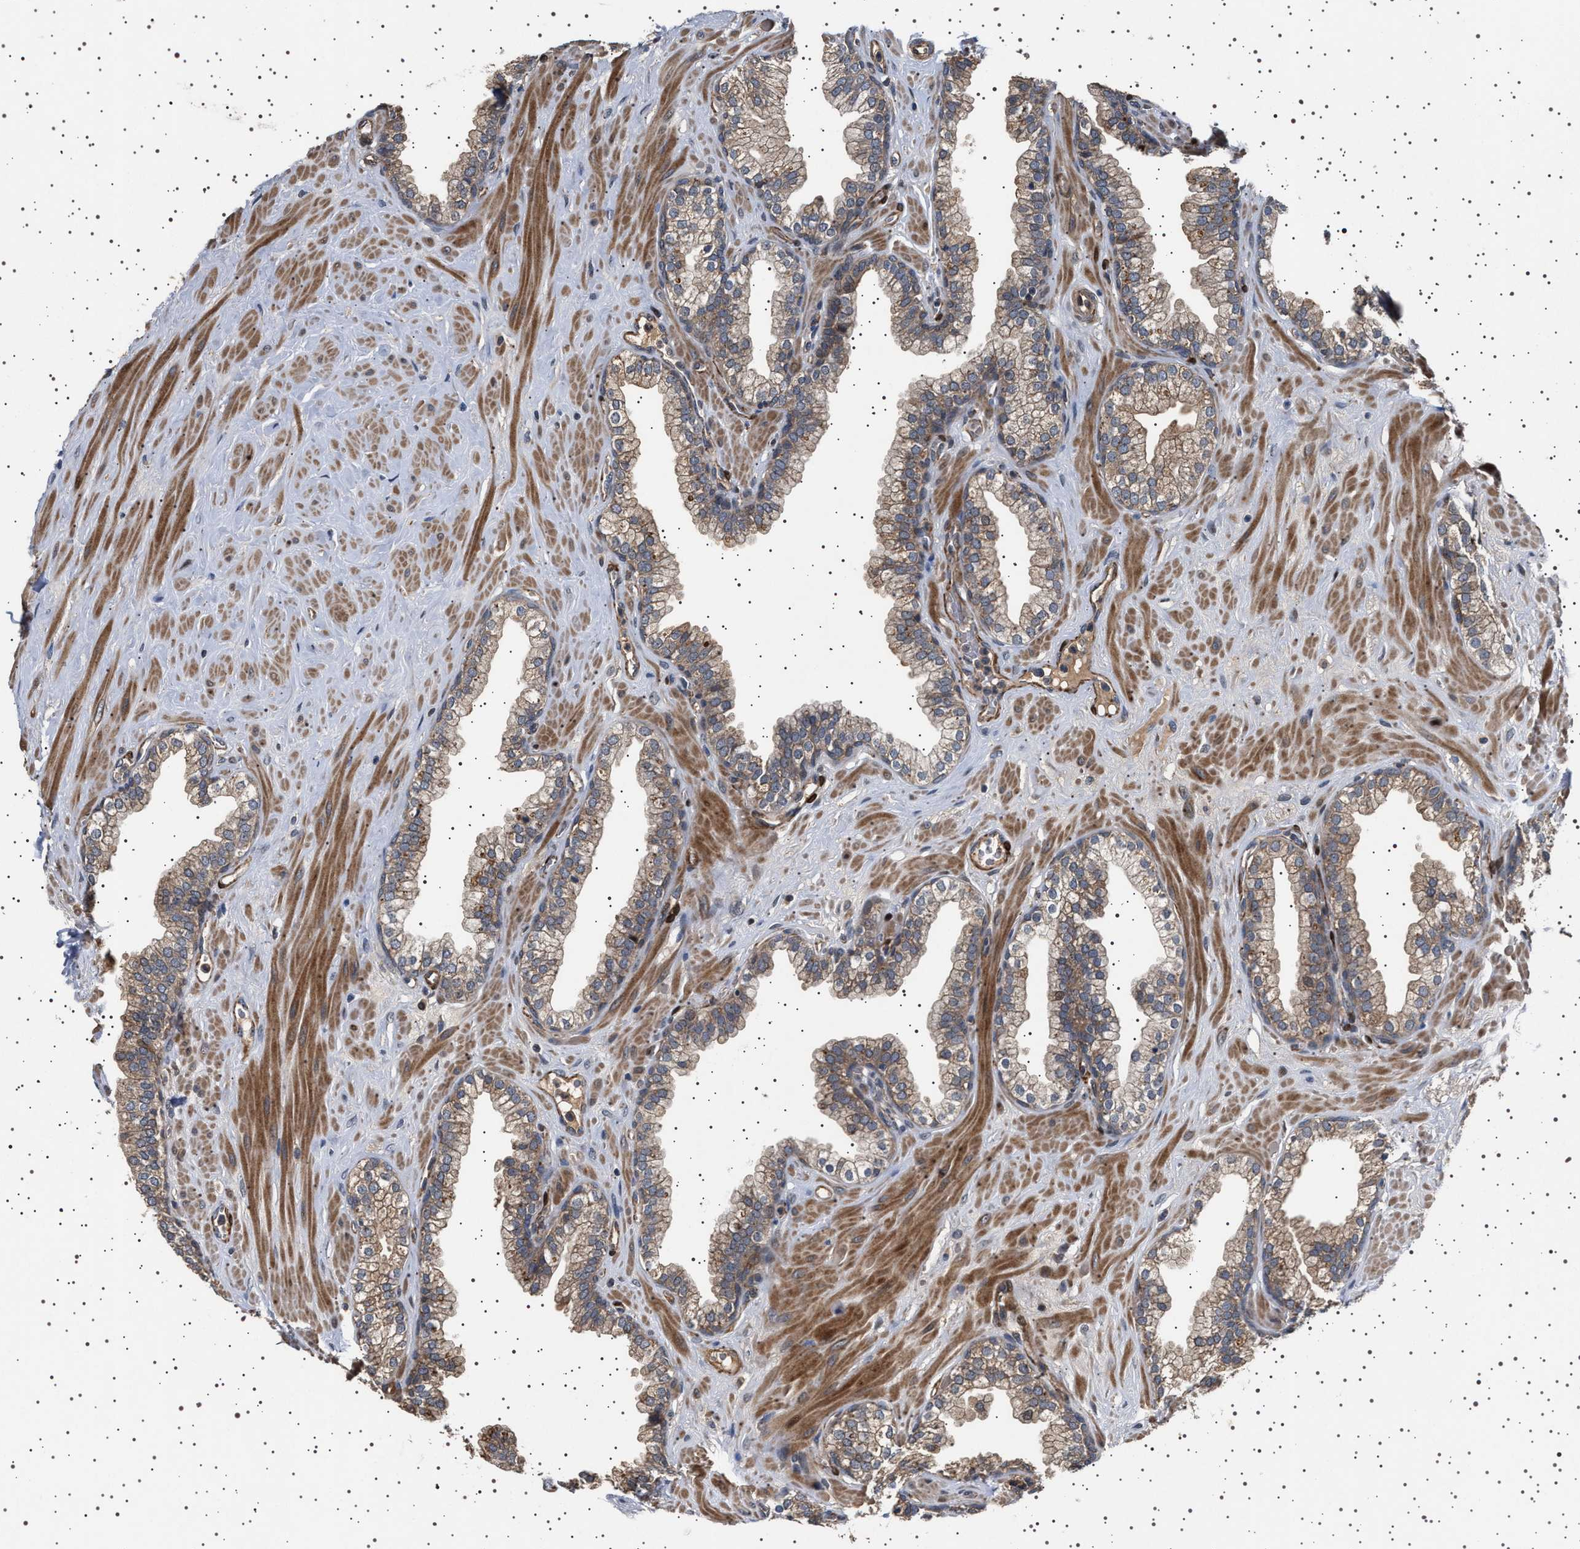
{"staining": {"intensity": "weak", "quantity": "25%-75%", "location": "cytoplasmic/membranous"}, "tissue": "prostate", "cell_type": "Glandular cells", "image_type": "normal", "snomed": [{"axis": "morphology", "description": "Normal tissue, NOS"}, {"axis": "morphology", "description": "Urothelial carcinoma, Low grade"}, {"axis": "topography", "description": "Urinary bladder"}, {"axis": "topography", "description": "Prostate"}], "caption": "Weak cytoplasmic/membranous protein positivity is identified in about 25%-75% of glandular cells in prostate.", "gene": "GUCY1B1", "patient": {"sex": "male", "age": 60}}